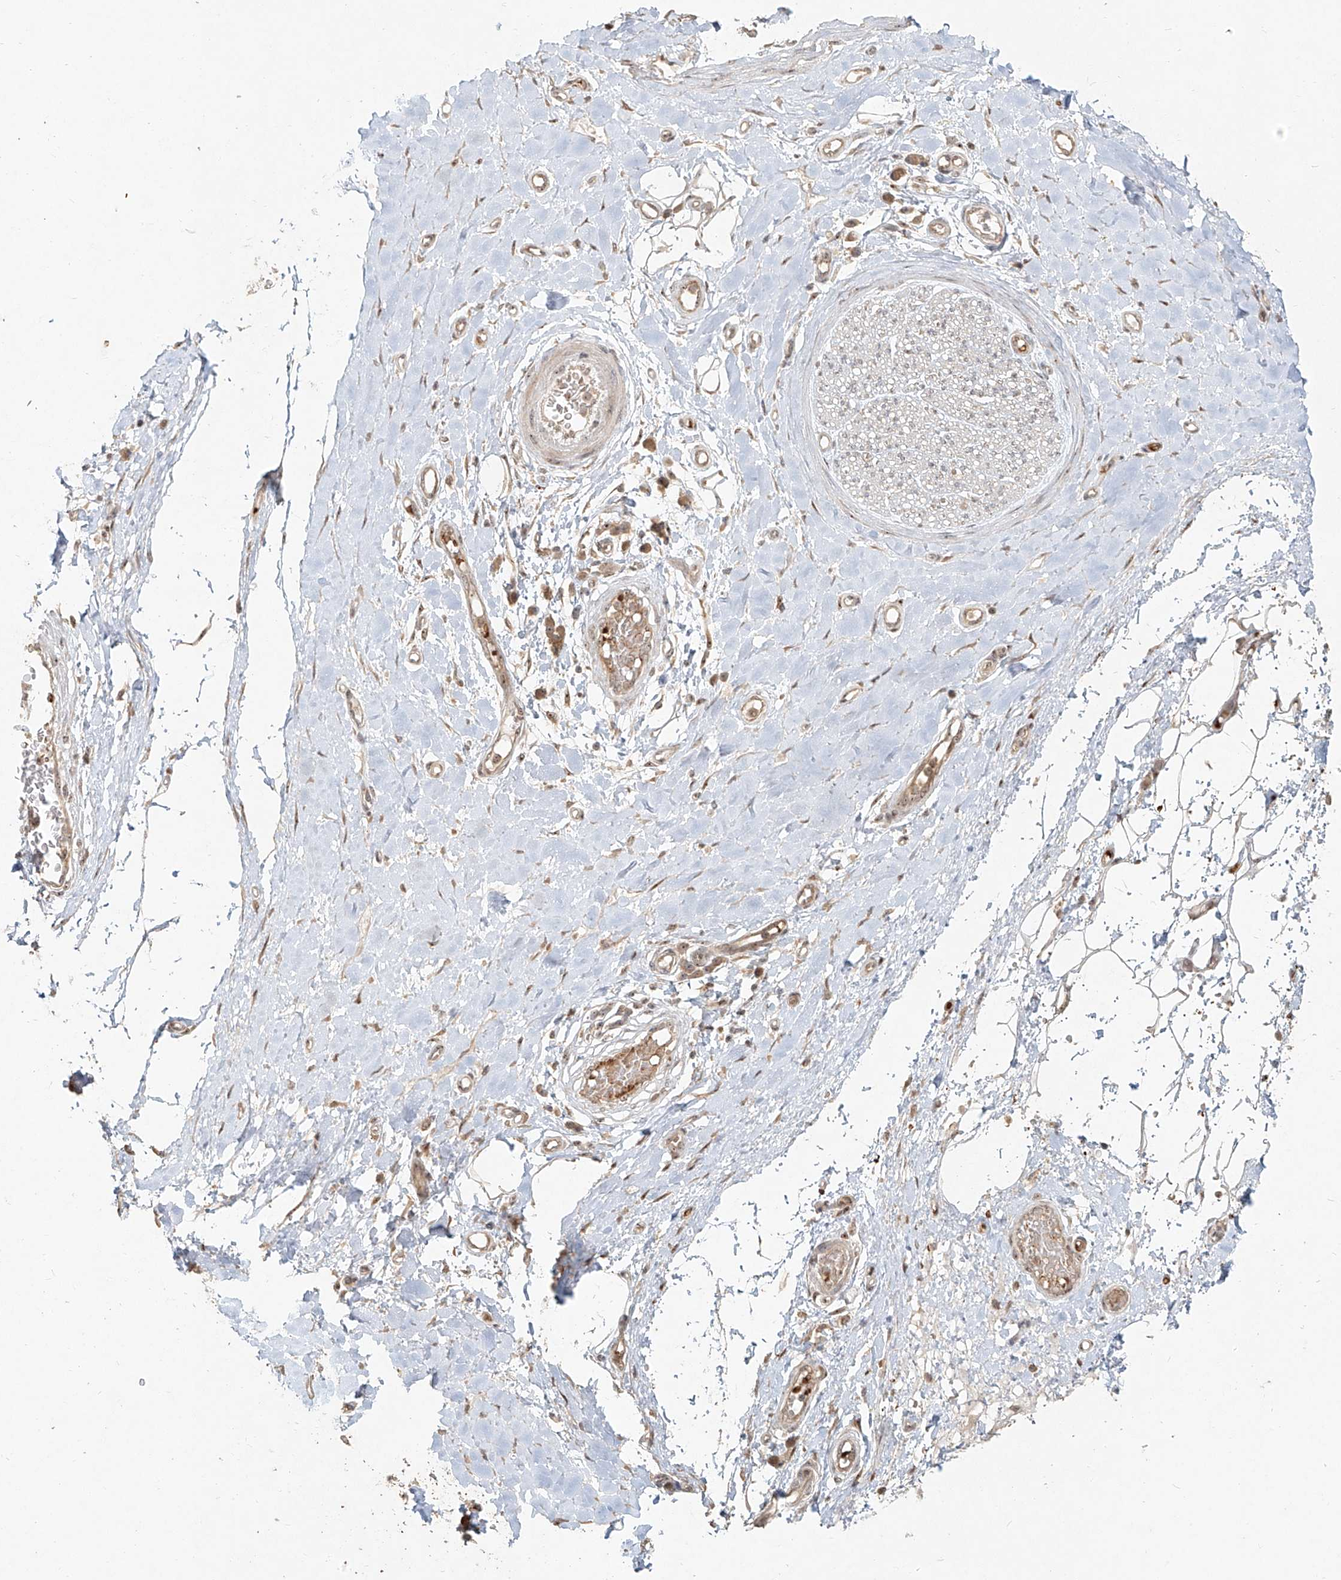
{"staining": {"intensity": "moderate", "quantity": ">75%", "location": "nuclear"}, "tissue": "adipose tissue", "cell_type": "Adipocytes", "image_type": "normal", "snomed": [{"axis": "morphology", "description": "Normal tissue, NOS"}, {"axis": "morphology", "description": "Adenocarcinoma, NOS"}, {"axis": "topography", "description": "Esophagus"}, {"axis": "topography", "description": "Stomach, upper"}, {"axis": "topography", "description": "Peripheral nerve tissue"}], "caption": "Immunohistochemical staining of normal adipose tissue reveals moderate nuclear protein positivity in about >75% of adipocytes. (DAB IHC with brightfield microscopy, high magnification).", "gene": "BYSL", "patient": {"sex": "male", "age": 62}}